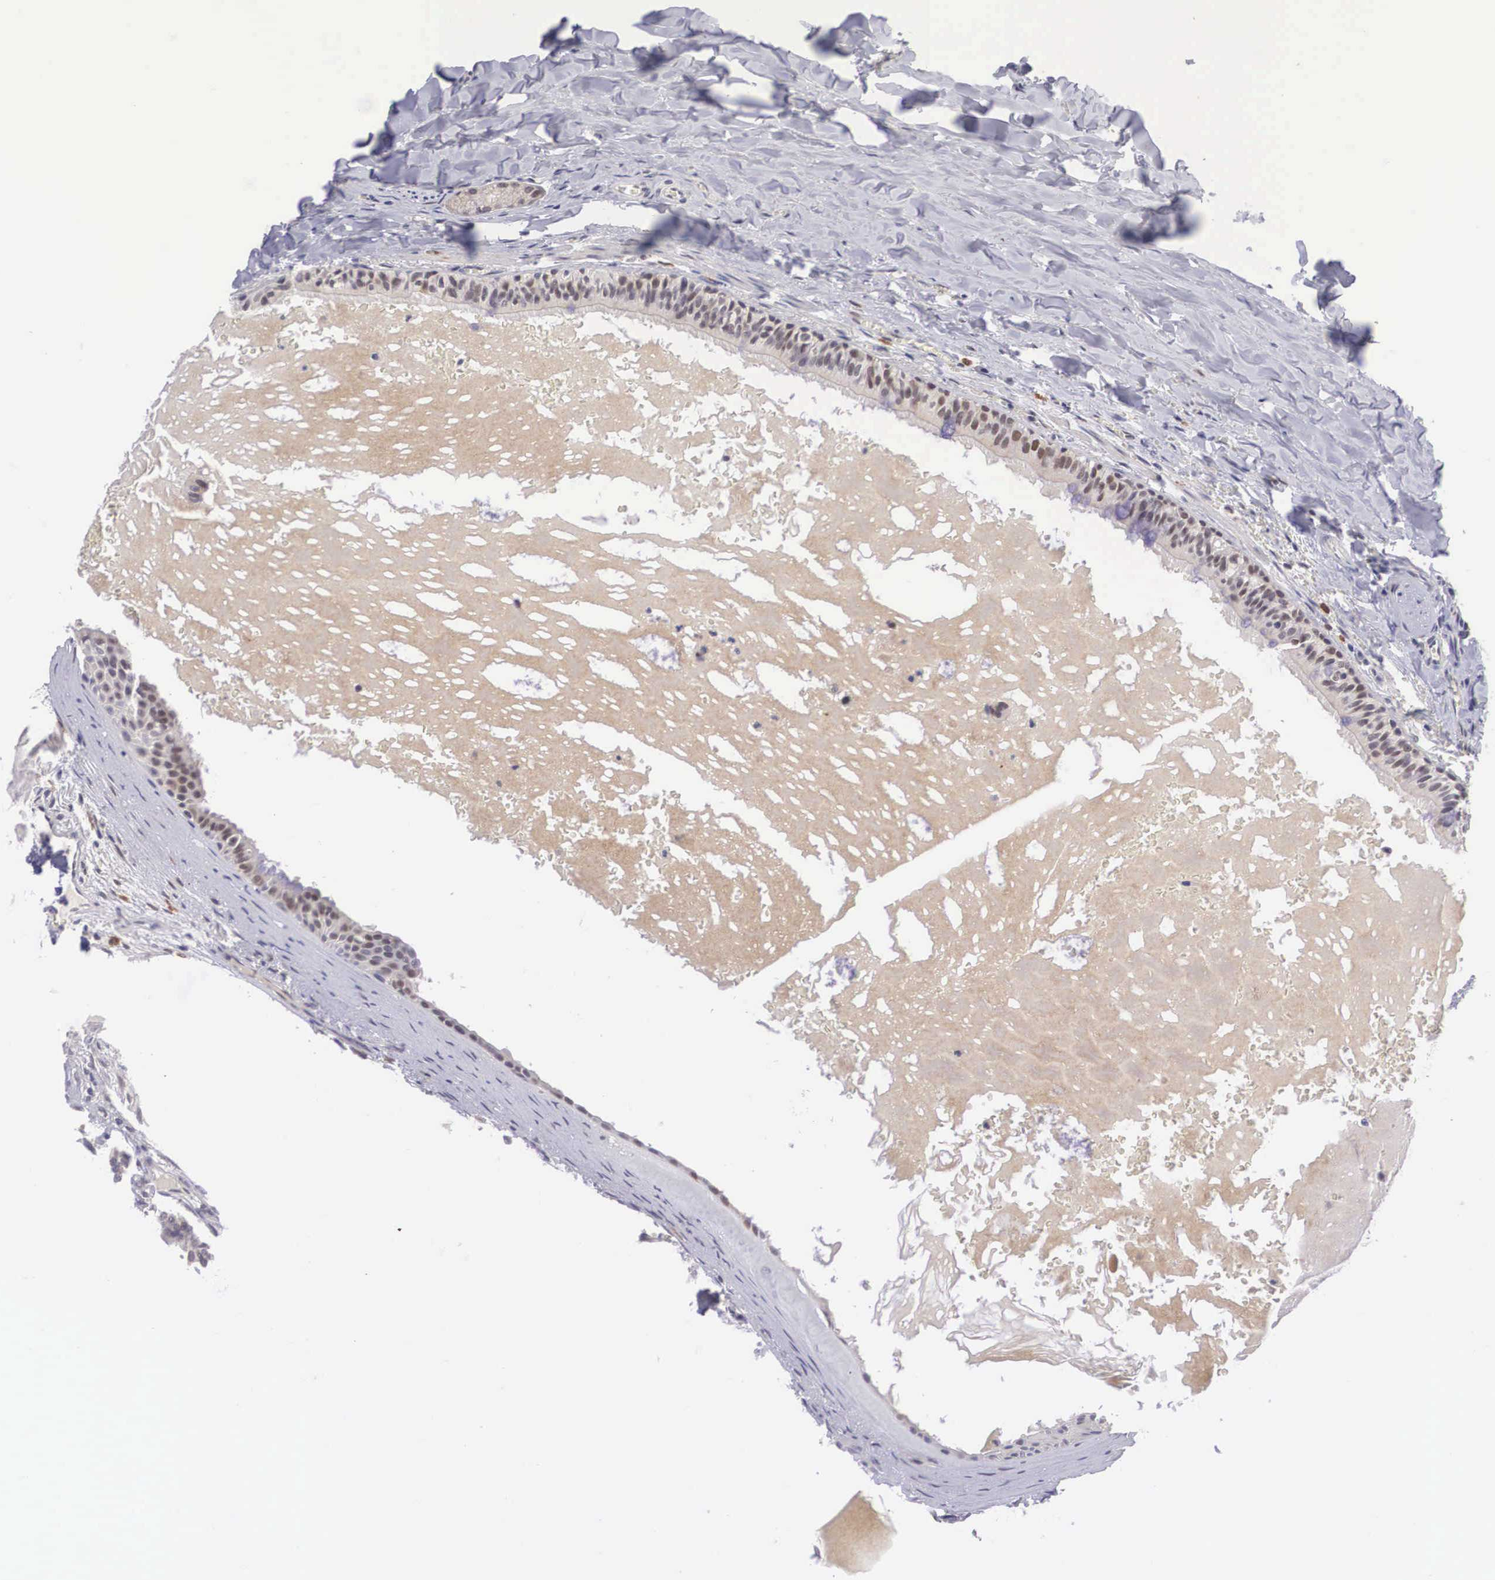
{"staining": {"intensity": "weak", "quantity": ">75%", "location": "cytoplasmic/membranous,nuclear"}, "tissue": "carcinoid", "cell_type": "Tumor cells", "image_type": "cancer", "snomed": [{"axis": "morphology", "description": "Carcinoid, malignant, NOS"}, {"axis": "topography", "description": "Bronchus"}], "caption": "Carcinoid stained with DAB (3,3'-diaminobenzidine) immunohistochemistry shows low levels of weak cytoplasmic/membranous and nuclear positivity in approximately >75% of tumor cells.", "gene": "NINL", "patient": {"sex": "male", "age": 55}}